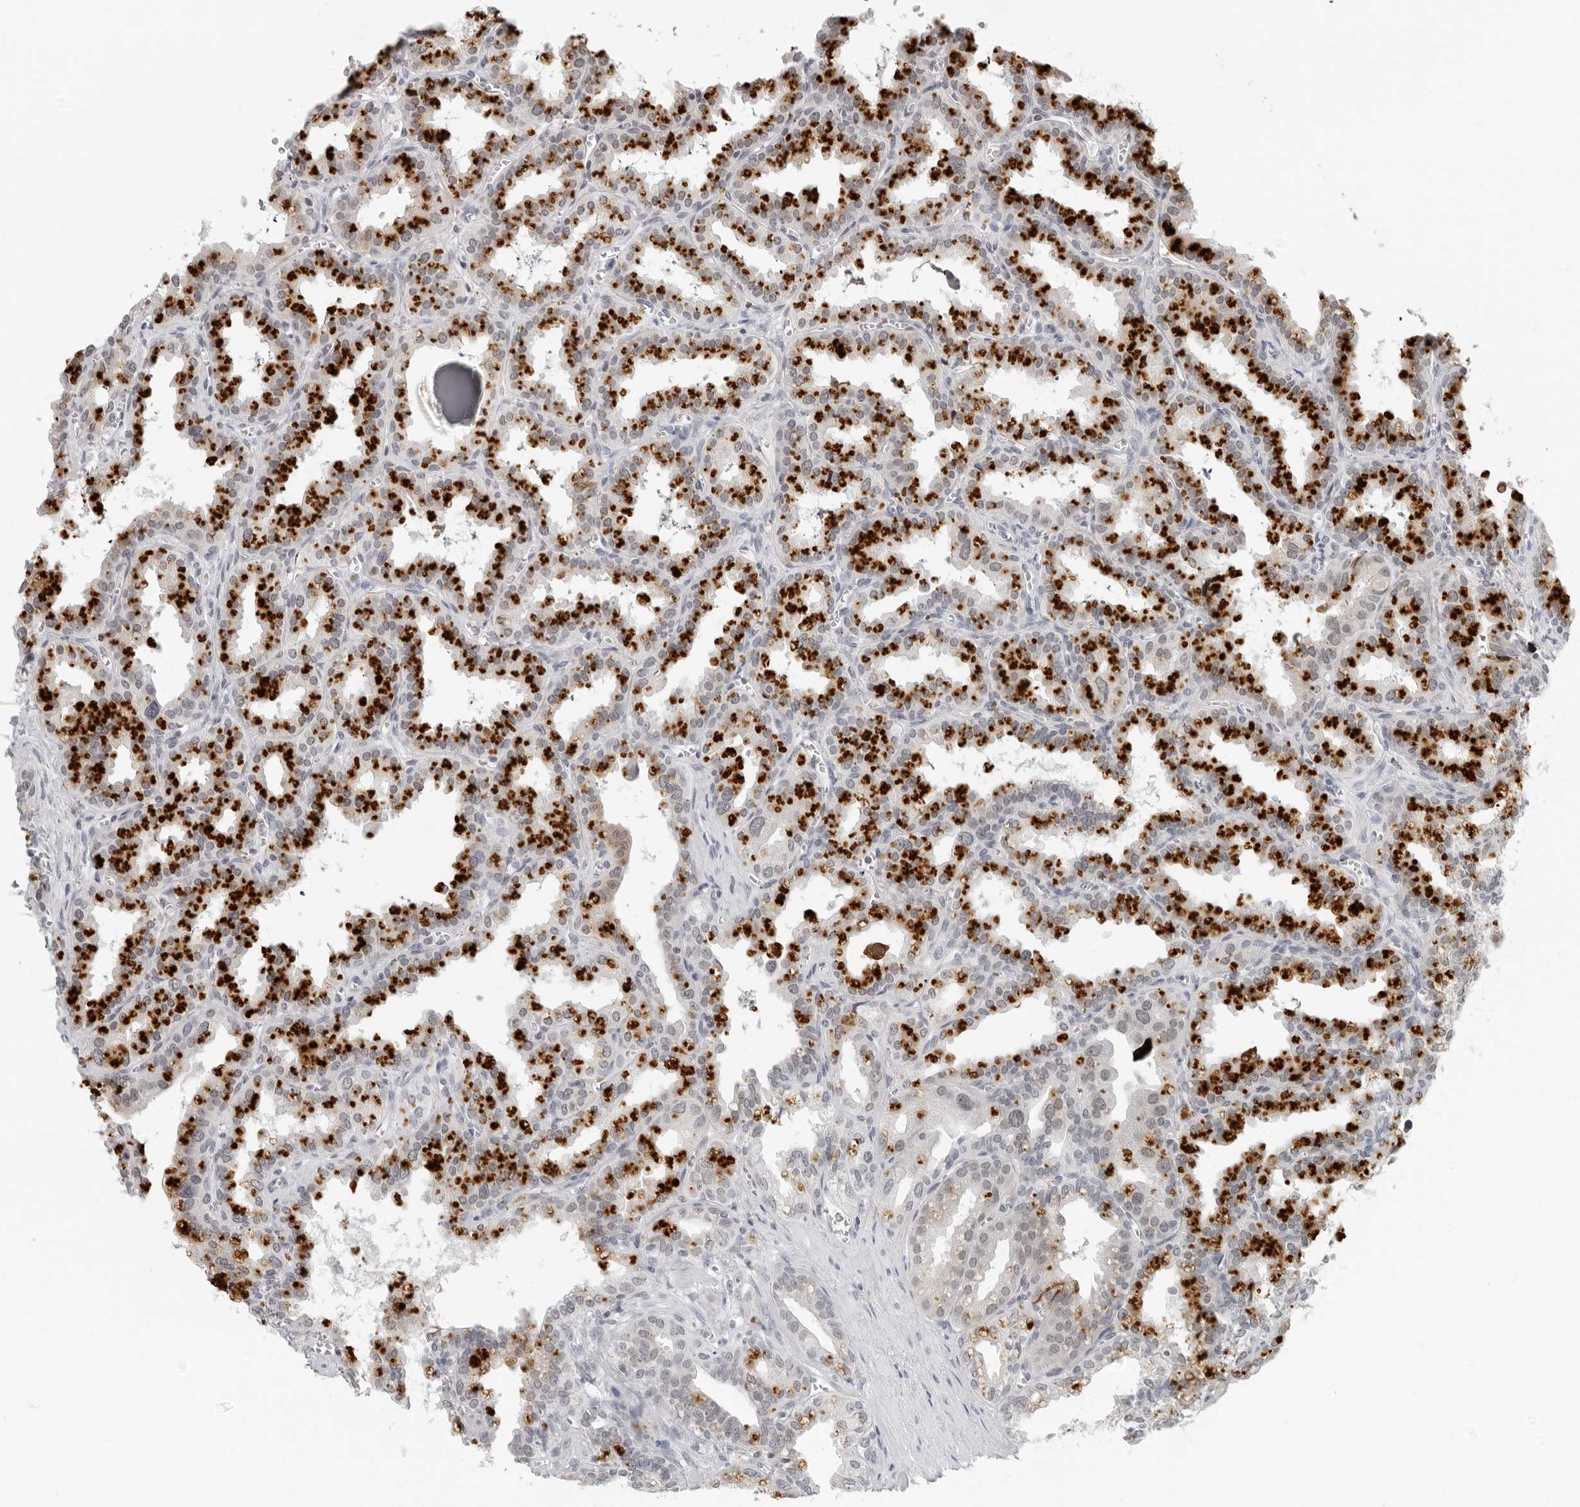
{"staining": {"intensity": "strong", "quantity": "25%-75%", "location": "cytoplasmic/membranous"}, "tissue": "seminal vesicle", "cell_type": "Glandular cells", "image_type": "normal", "snomed": [{"axis": "morphology", "description": "Normal tissue, NOS"}, {"axis": "topography", "description": "Prostate"}, {"axis": "topography", "description": "Seminal veicle"}], "caption": "Seminal vesicle stained for a protein demonstrates strong cytoplasmic/membranous positivity in glandular cells. The protein is shown in brown color, while the nuclei are stained blue.", "gene": "FLG2", "patient": {"sex": "male", "age": 51}}